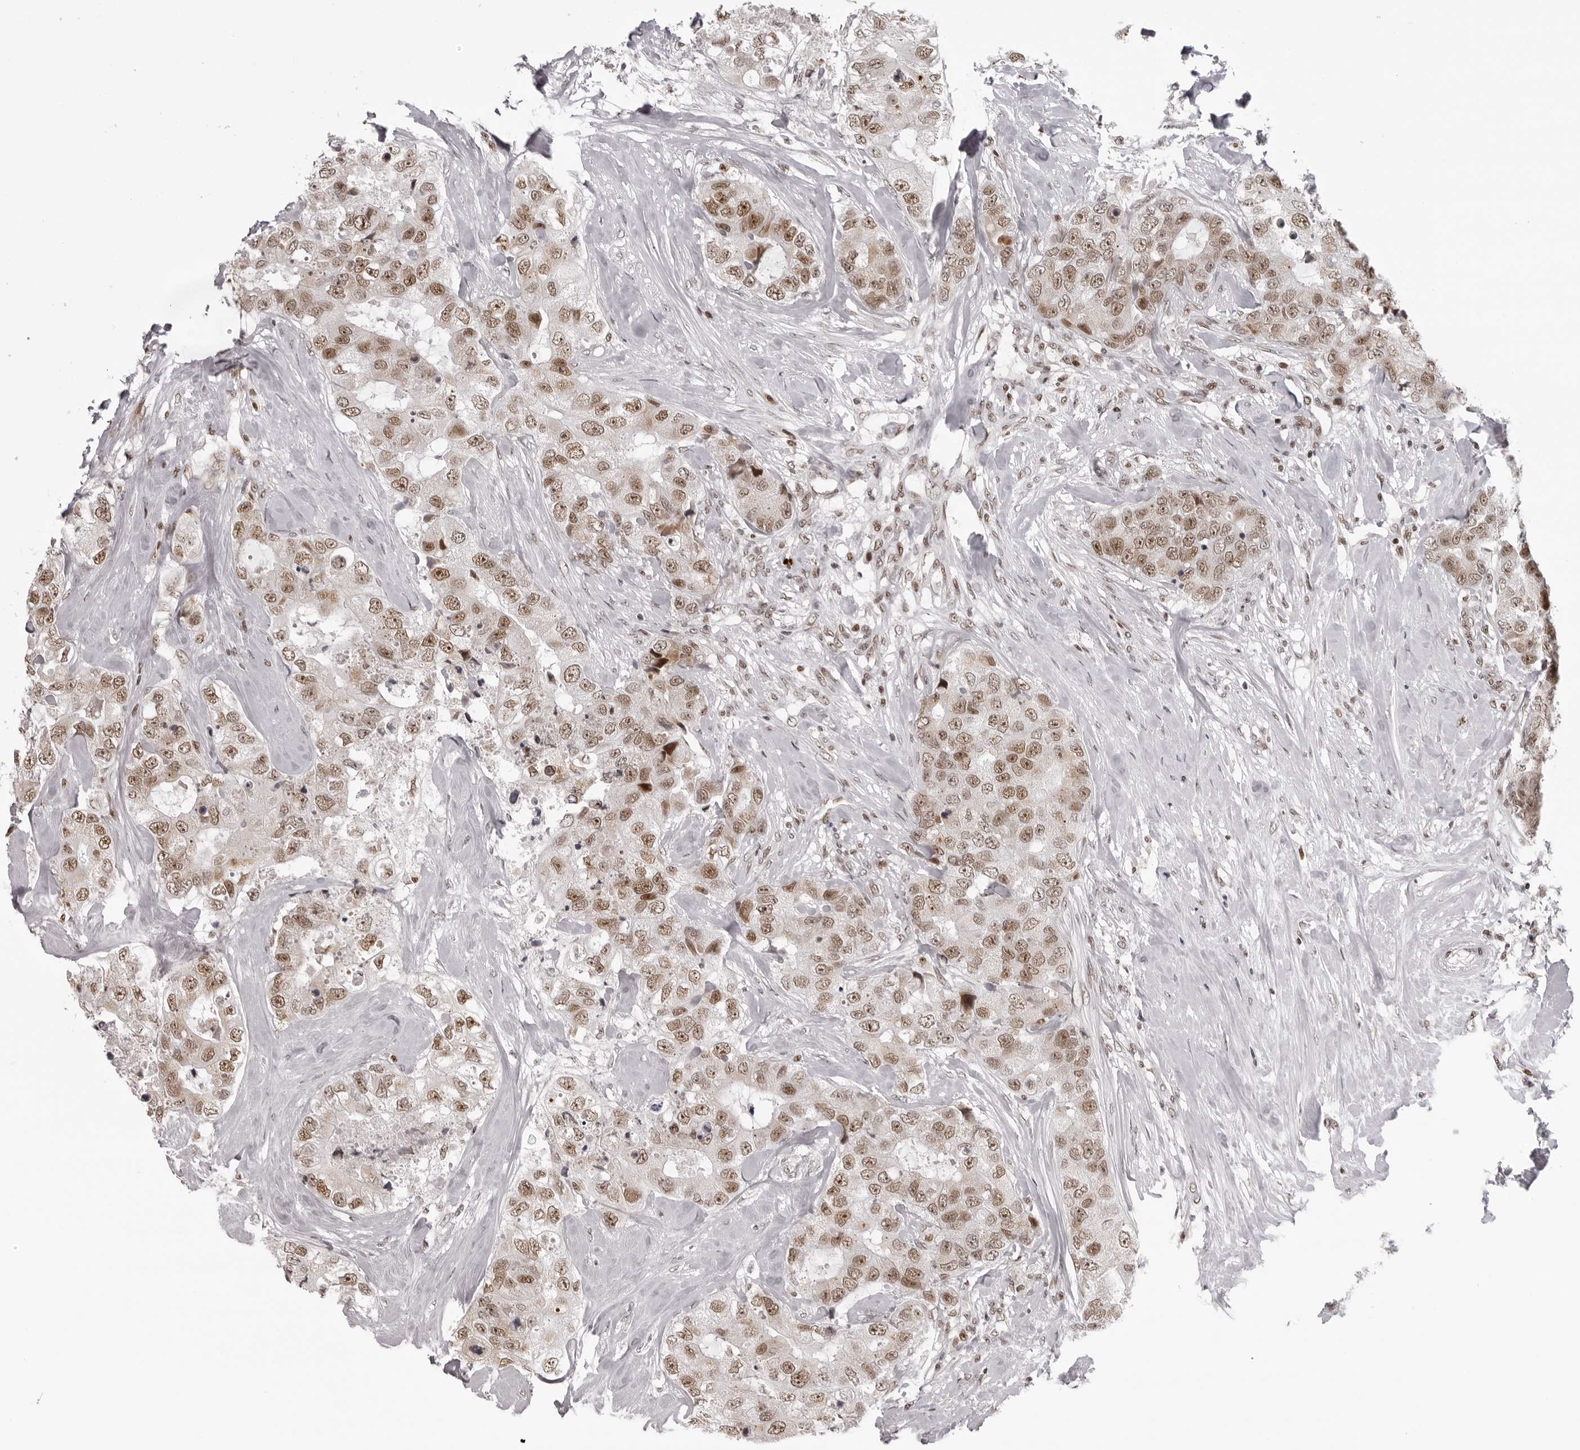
{"staining": {"intensity": "moderate", "quantity": ">75%", "location": "nuclear"}, "tissue": "breast cancer", "cell_type": "Tumor cells", "image_type": "cancer", "snomed": [{"axis": "morphology", "description": "Duct carcinoma"}, {"axis": "topography", "description": "Breast"}], "caption": "Tumor cells reveal medium levels of moderate nuclear expression in about >75% of cells in infiltrating ductal carcinoma (breast).", "gene": "HEXIM2", "patient": {"sex": "female", "age": 62}}